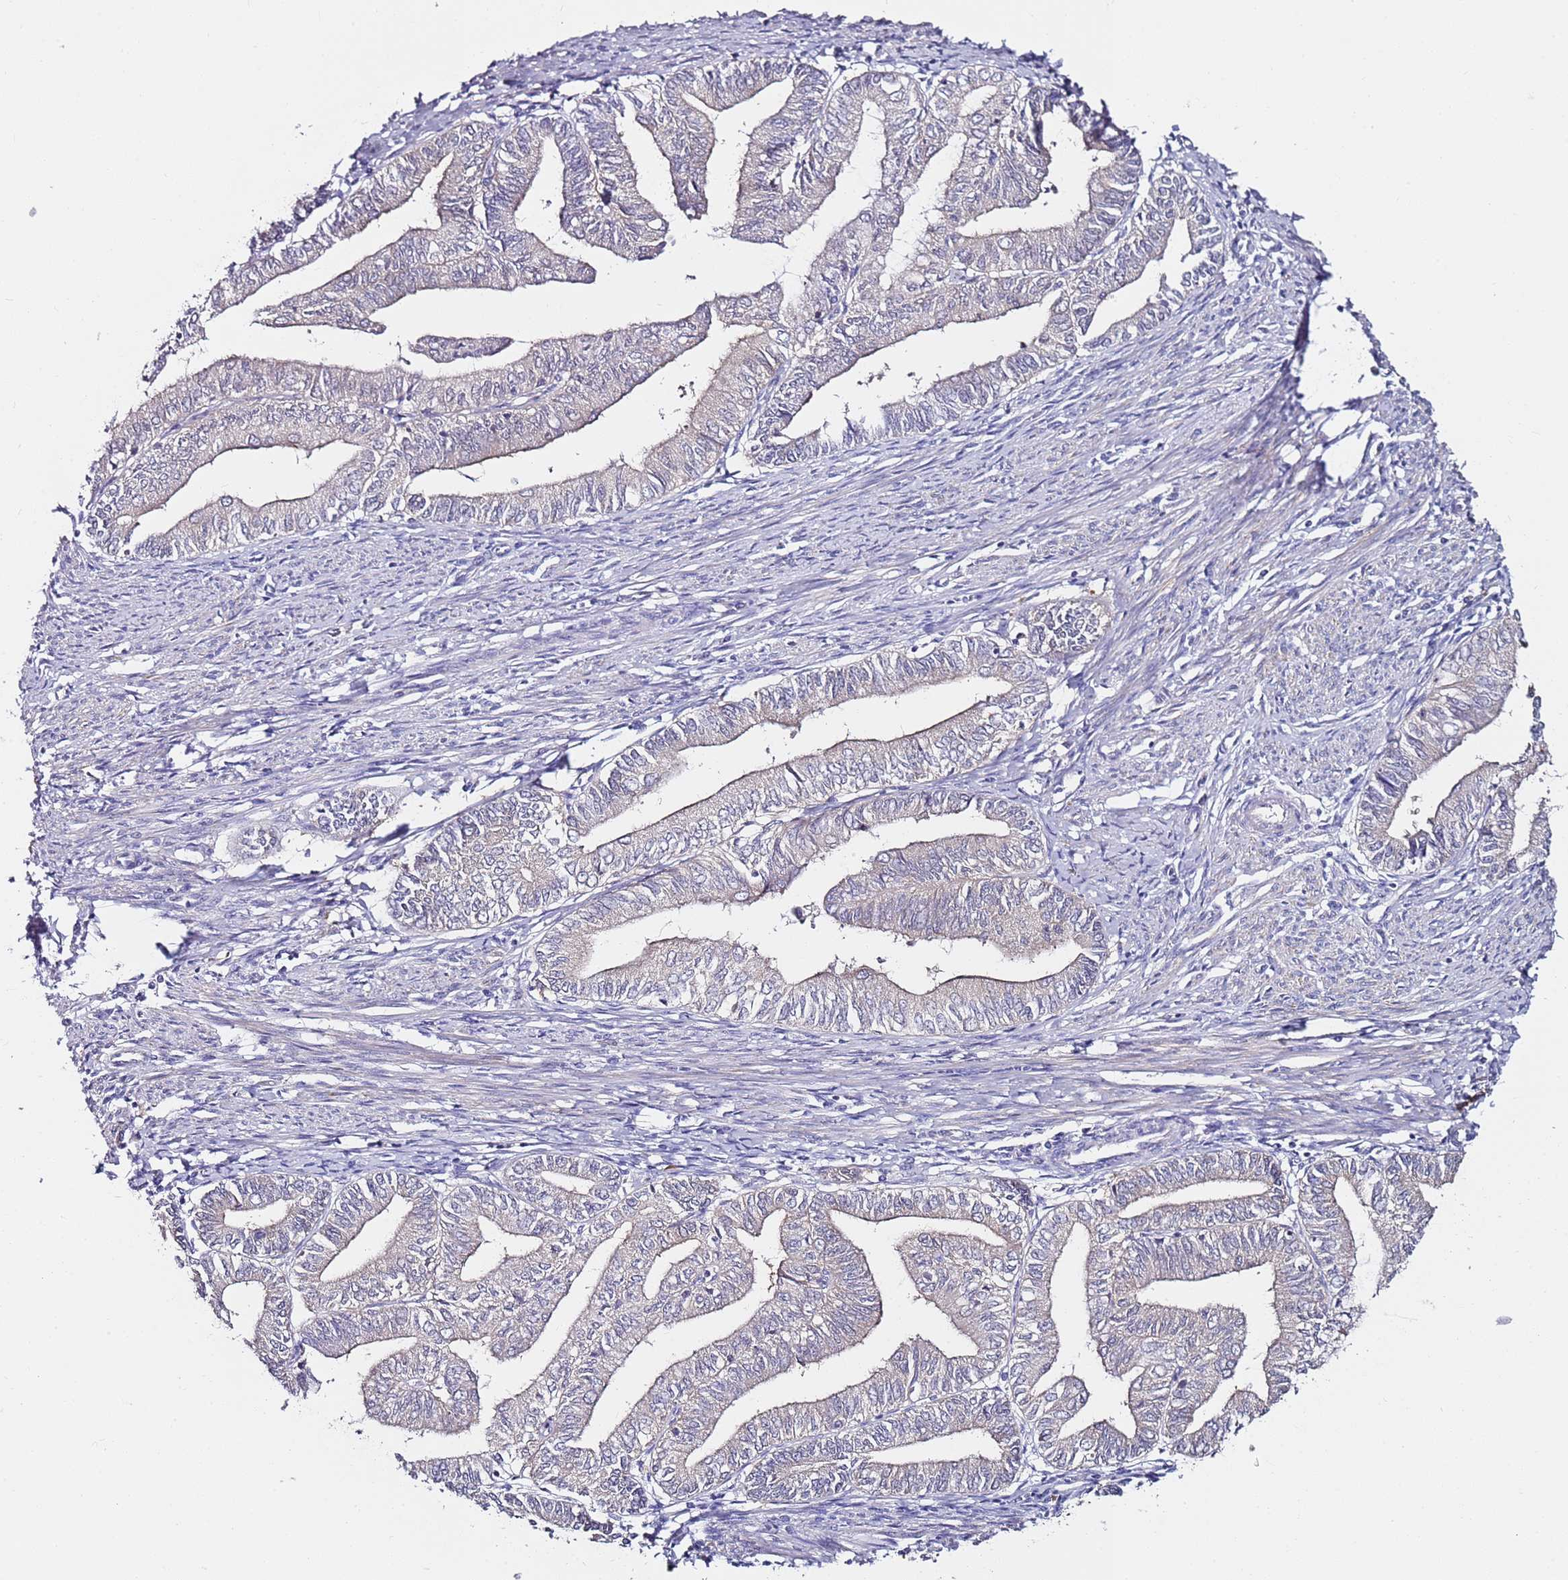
{"staining": {"intensity": "negative", "quantity": "none", "location": "none"}, "tissue": "endometrial cancer", "cell_type": "Tumor cells", "image_type": "cancer", "snomed": [{"axis": "morphology", "description": "Adenocarcinoma, NOS"}, {"axis": "topography", "description": "Endometrium"}], "caption": "High magnification brightfield microscopy of adenocarcinoma (endometrial) stained with DAB (brown) and counterstained with hematoxylin (blue): tumor cells show no significant staining.", "gene": "SRRM5", "patient": {"sex": "female", "age": 66}}